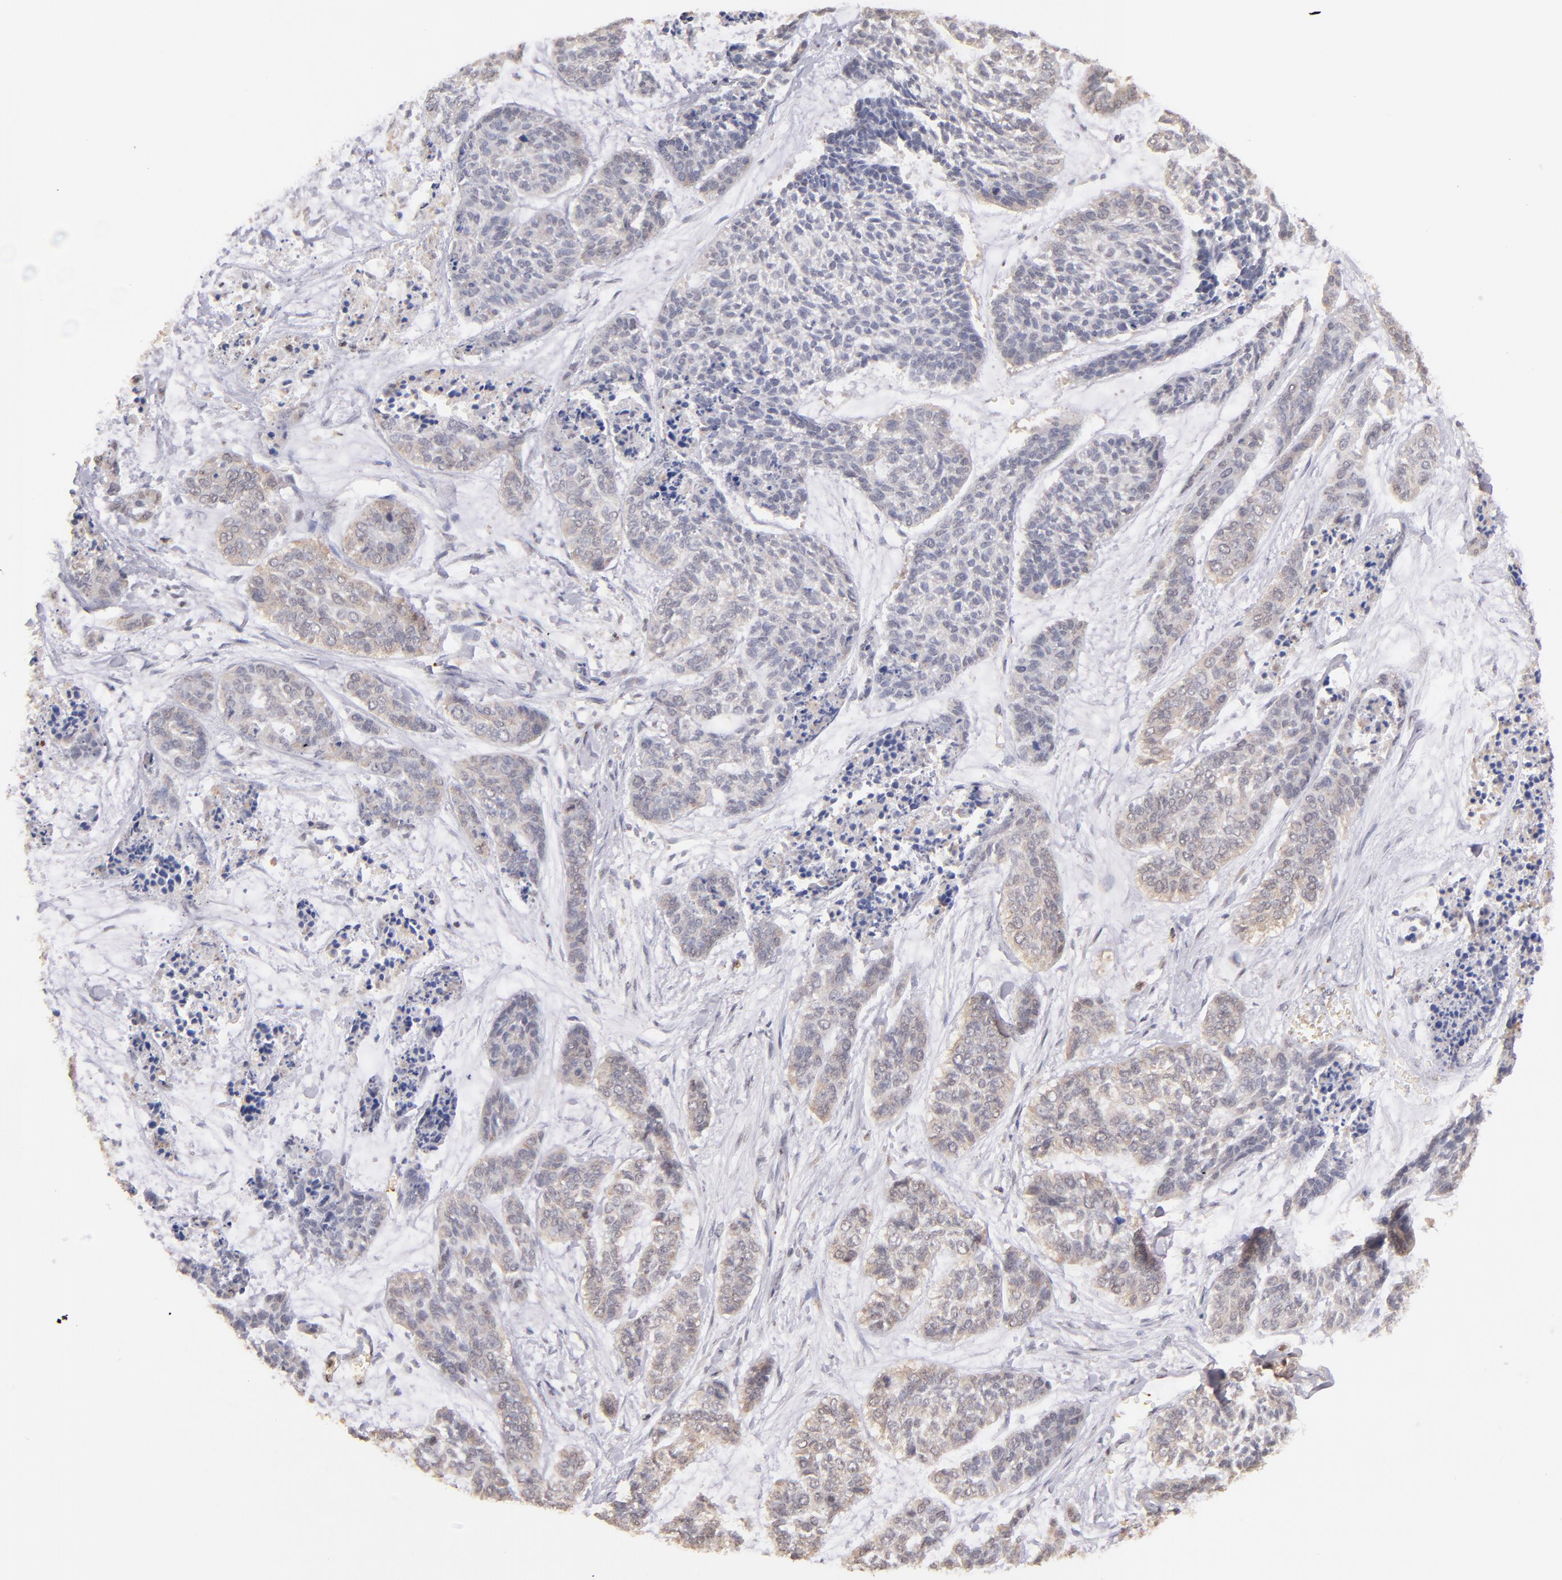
{"staining": {"intensity": "weak", "quantity": ">75%", "location": "cytoplasmic/membranous"}, "tissue": "skin cancer", "cell_type": "Tumor cells", "image_type": "cancer", "snomed": [{"axis": "morphology", "description": "Basal cell carcinoma"}, {"axis": "topography", "description": "Skin"}], "caption": "IHC of human skin basal cell carcinoma shows low levels of weak cytoplasmic/membranous staining in approximately >75% of tumor cells. IHC stains the protein of interest in brown and the nuclei are stained blue.", "gene": "SERPINC1", "patient": {"sex": "female", "age": 64}}